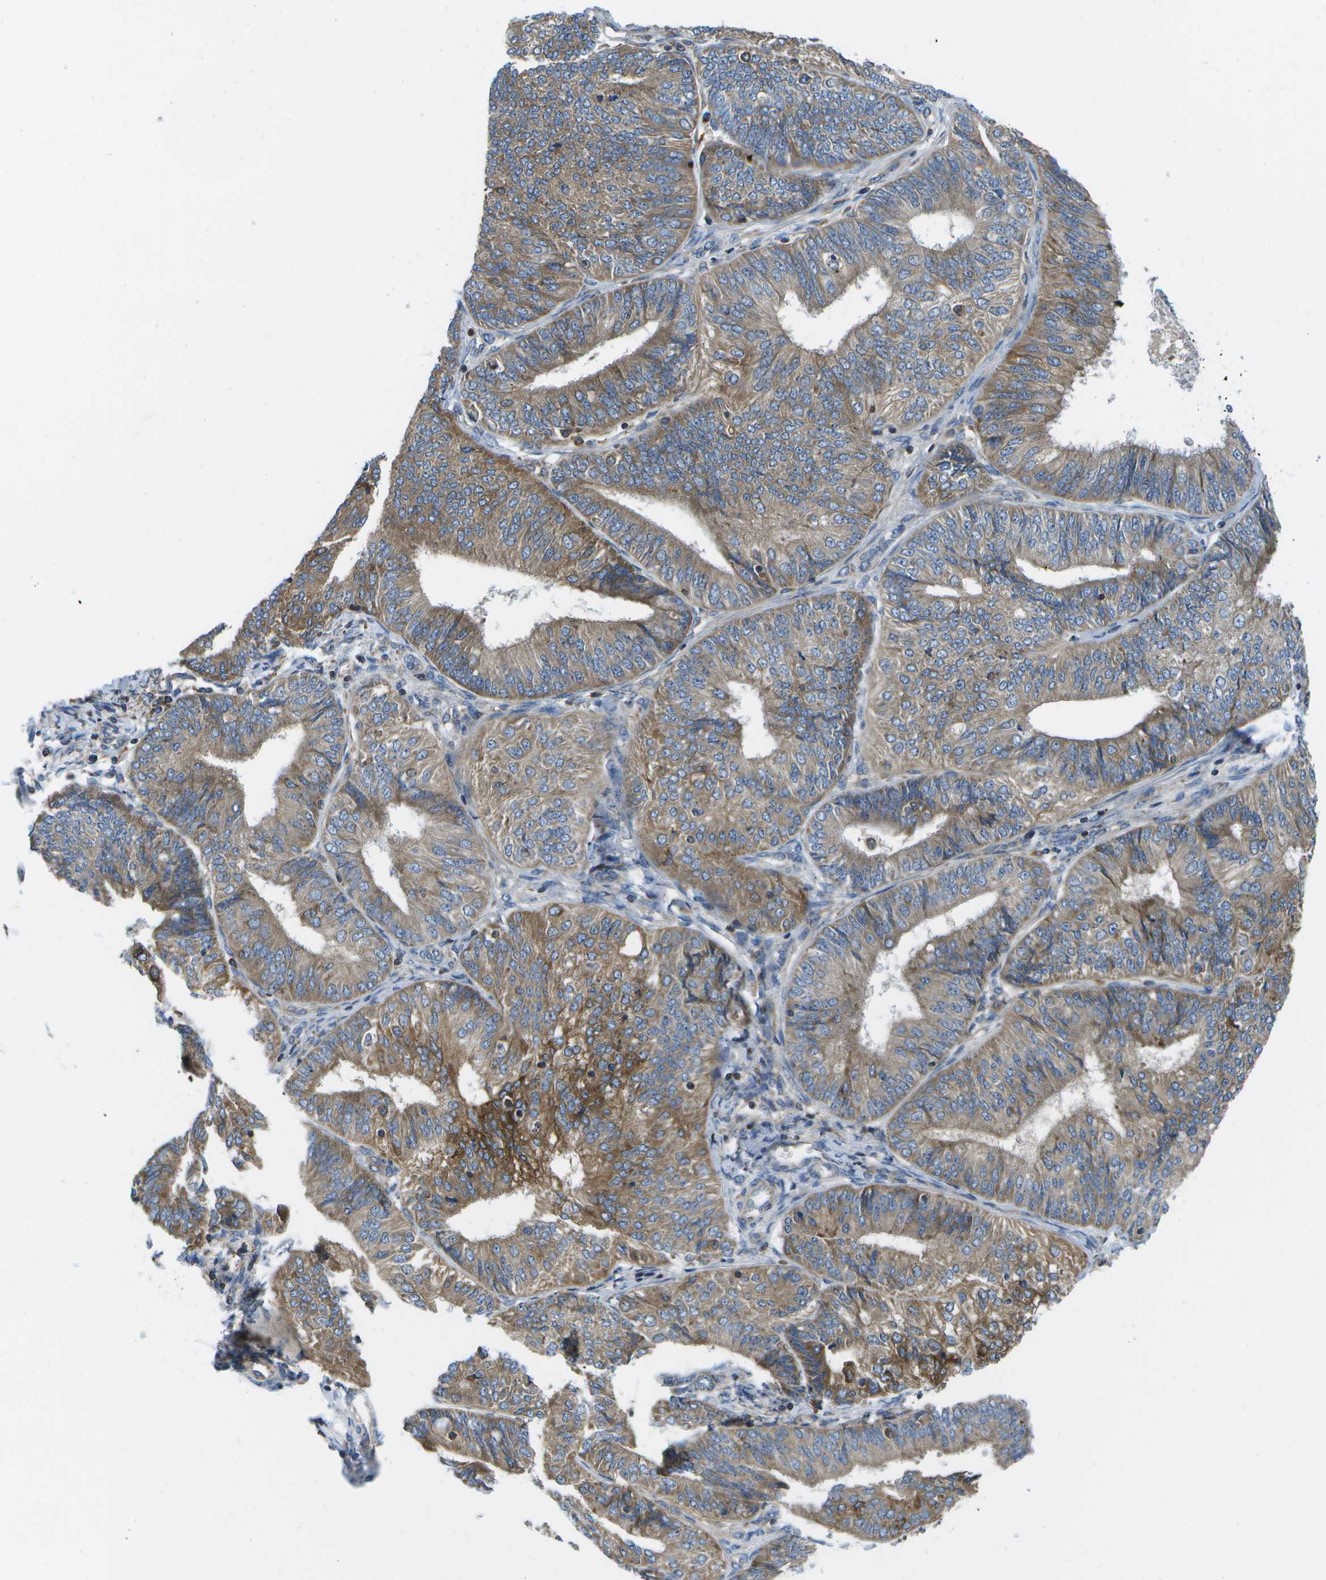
{"staining": {"intensity": "moderate", "quantity": ">75%", "location": "cytoplasmic/membranous"}, "tissue": "endometrial cancer", "cell_type": "Tumor cells", "image_type": "cancer", "snomed": [{"axis": "morphology", "description": "Adenocarcinoma, NOS"}, {"axis": "topography", "description": "Endometrium"}], "caption": "This is an image of IHC staining of endometrial cancer (adenocarcinoma), which shows moderate positivity in the cytoplasmic/membranous of tumor cells.", "gene": "GDF5", "patient": {"sex": "female", "age": 58}}